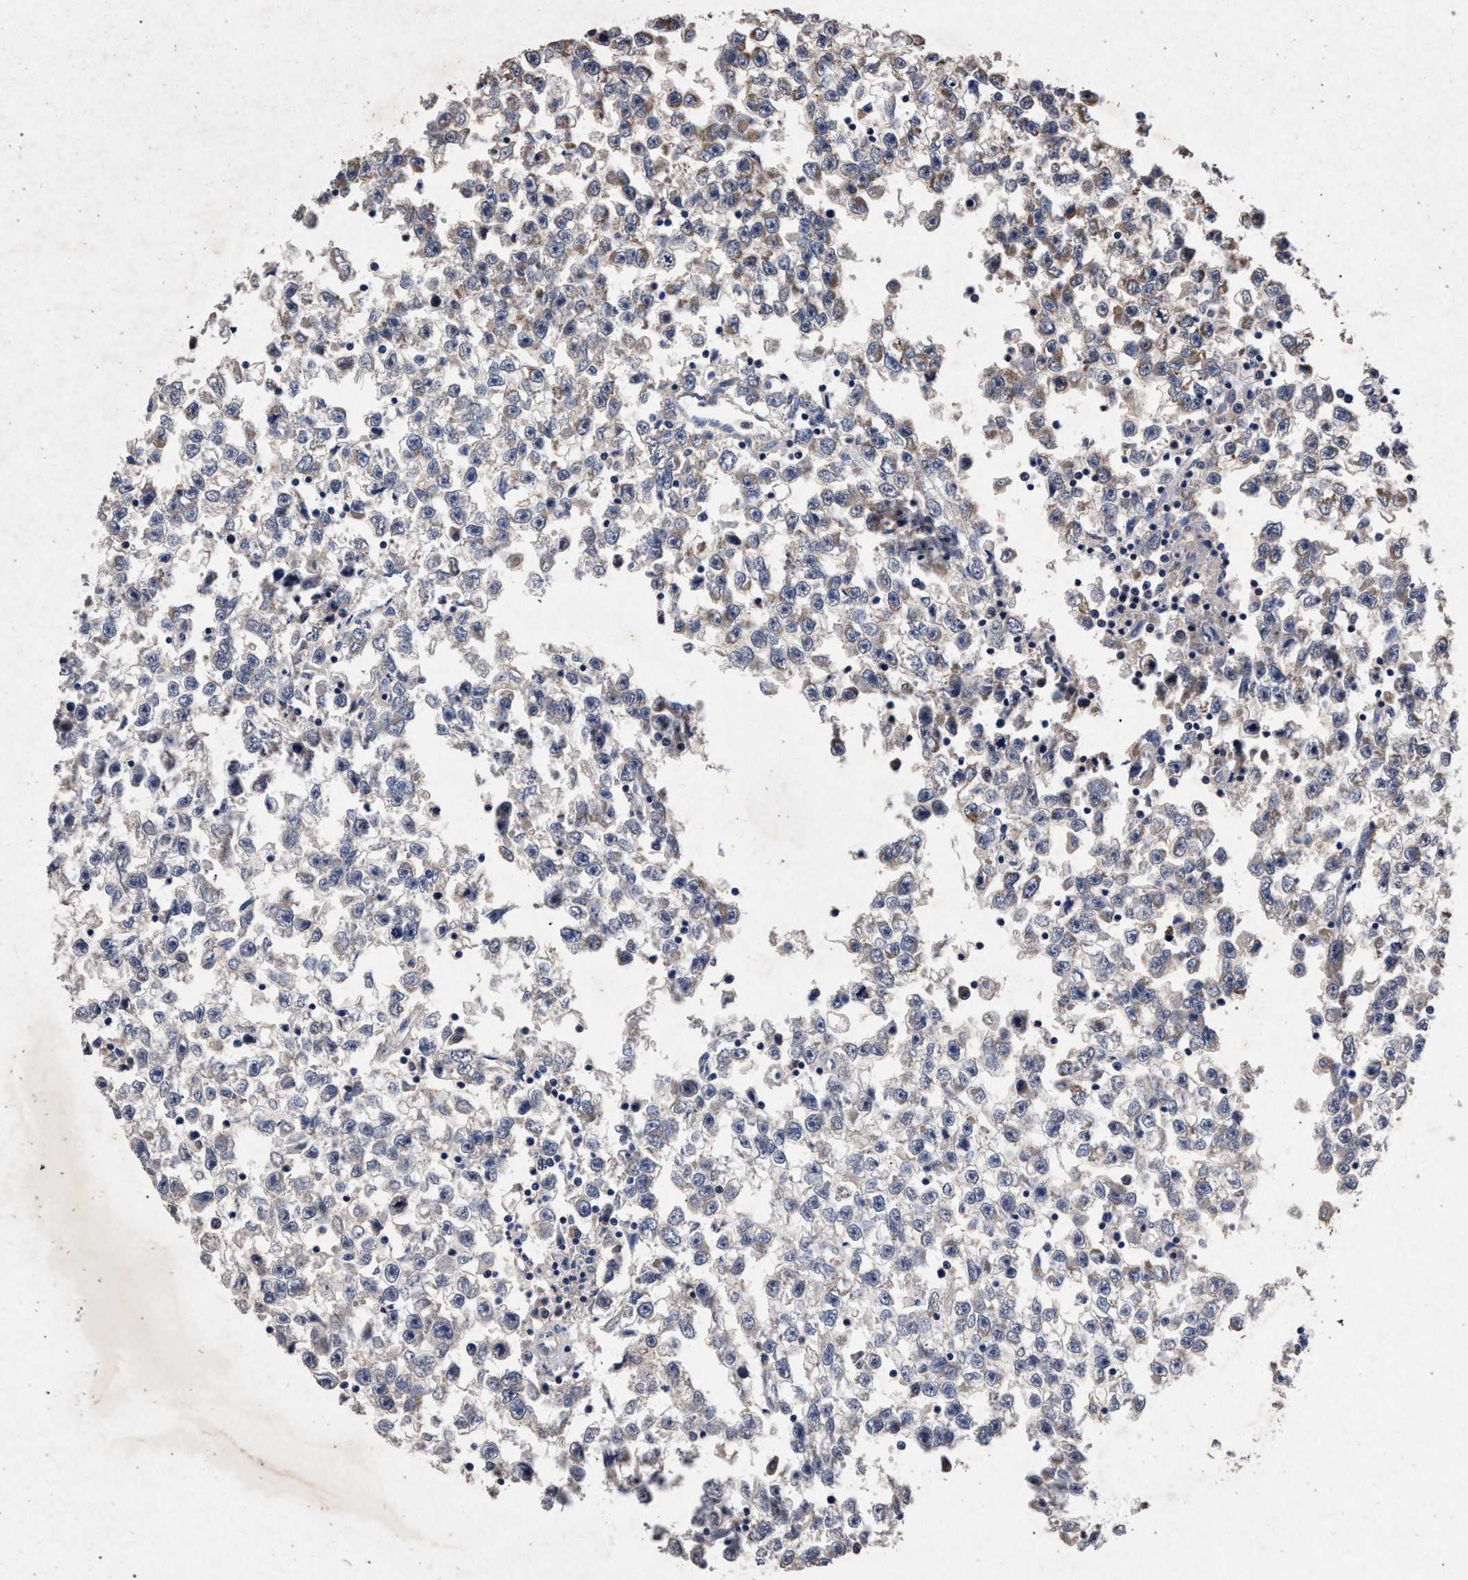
{"staining": {"intensity": "weak", "quantity": "<25%", "location": "cytoplasmic/membranous"}, "tissue": "testis cancer", "cell_type": "Tumor cells", "image_type": "cancer", "snomed": [{"axis": "morphology", "description": "Seminoma, NOS"}, {"axis": "morphology", "description": "Carcinoma, Embryonal, NOS"}, {"axis": "topography", "description": "Testis"}], "caption": "The immunohistochemistry (IHC) photomicrograph has no significant positivity in tumor cells of seminoma (testis) tissue.", "gene": "ATP1A2", "patient": {"sex": "male", "age": 51}}